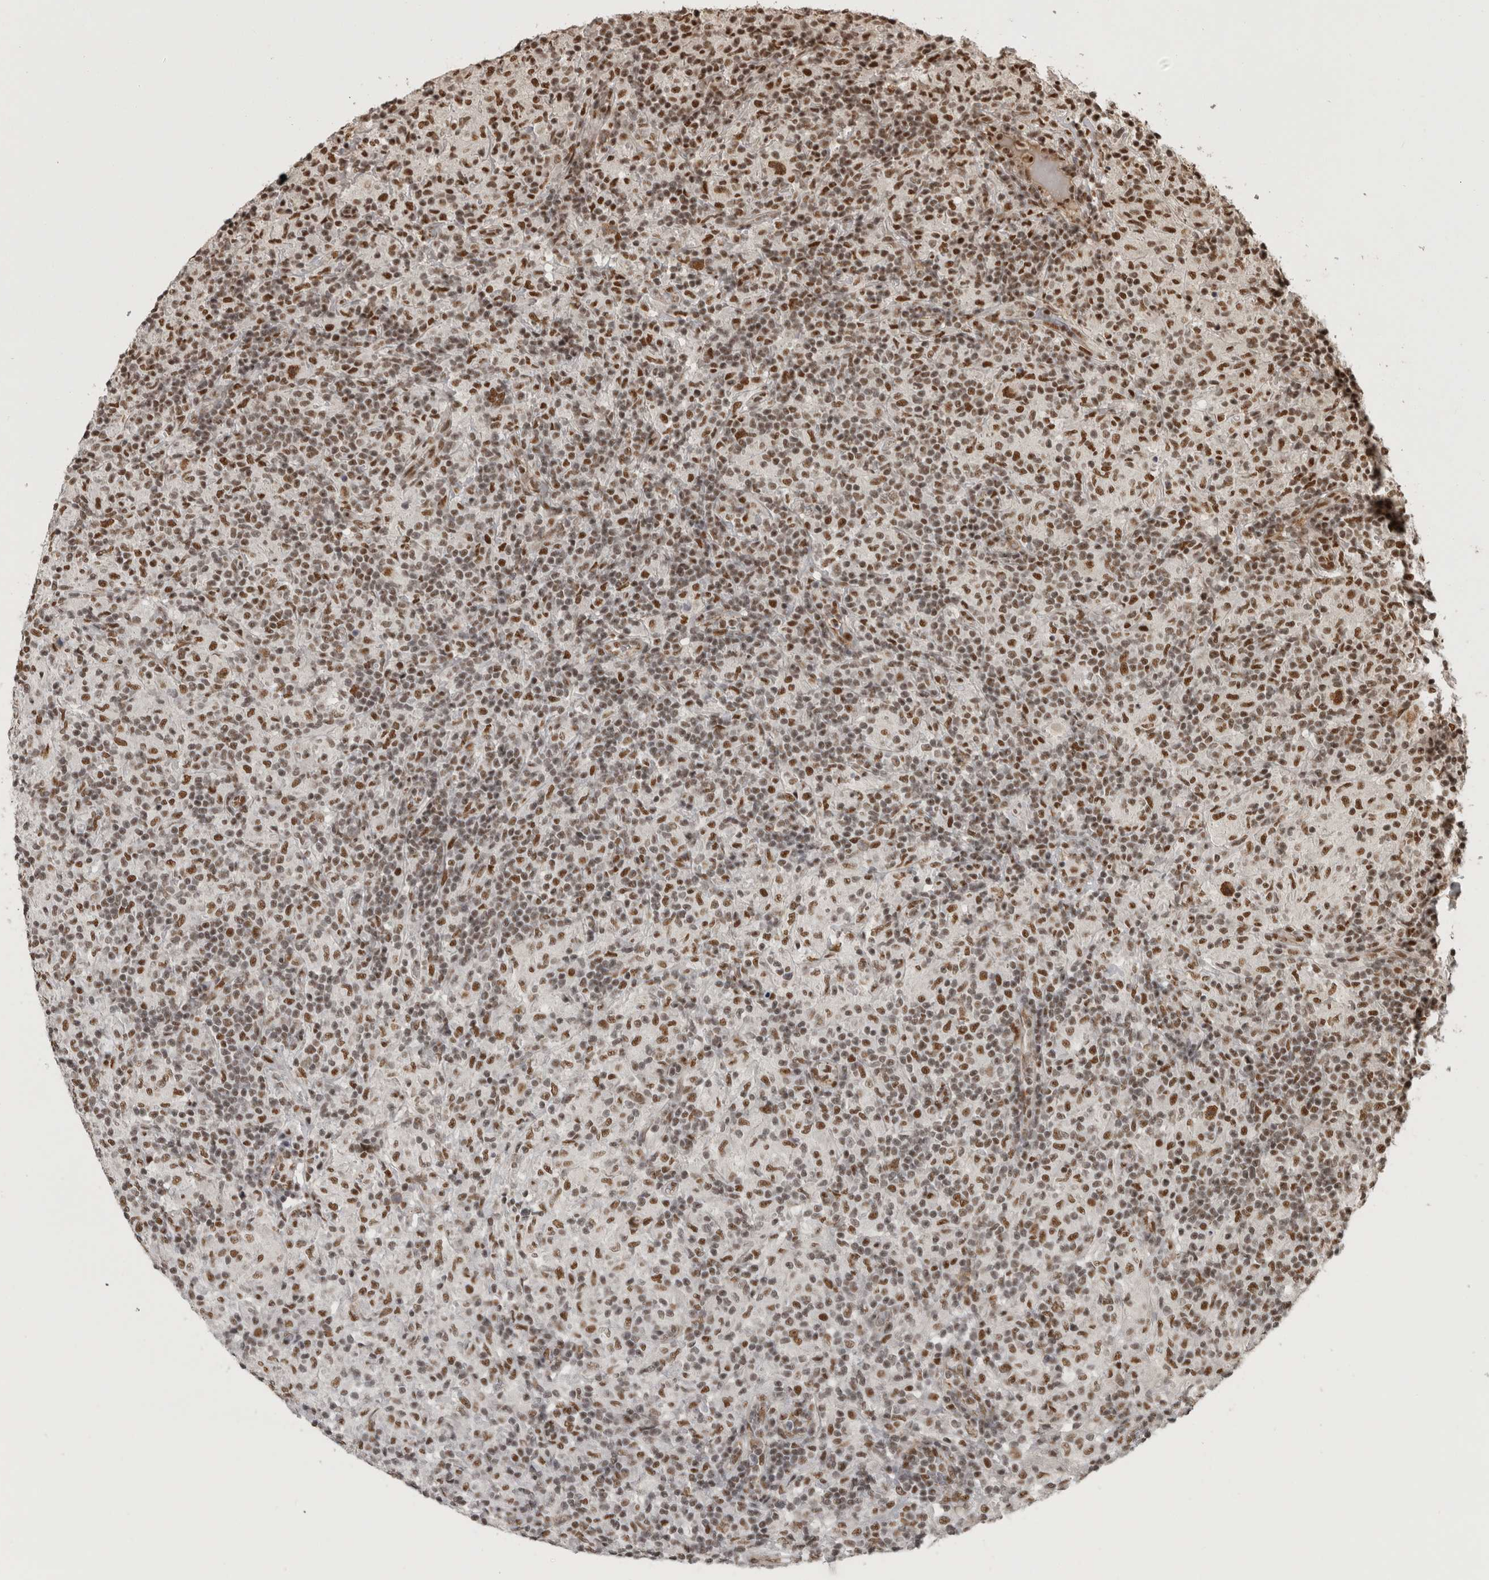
{"staining": {"intensity": "strong", "quantity": ">75%", "location": "nuclear"}, "tissue": "lymphoma", "cell_type": "Tumor cells", "image_type": "cancer", "snomed": [{"axis": "morphology", "description": "Hodgkin's disease, NOS"}, {"axis": "topography", "description": "Lymph node"}], "caption": "Lymphoma tissue exhibits strong nuclear staining in about >75% of tumor cells, visualized by immunohistochemistry.", "gene": "CBLL1", "patient": {"sex": "male", "age": 70}}